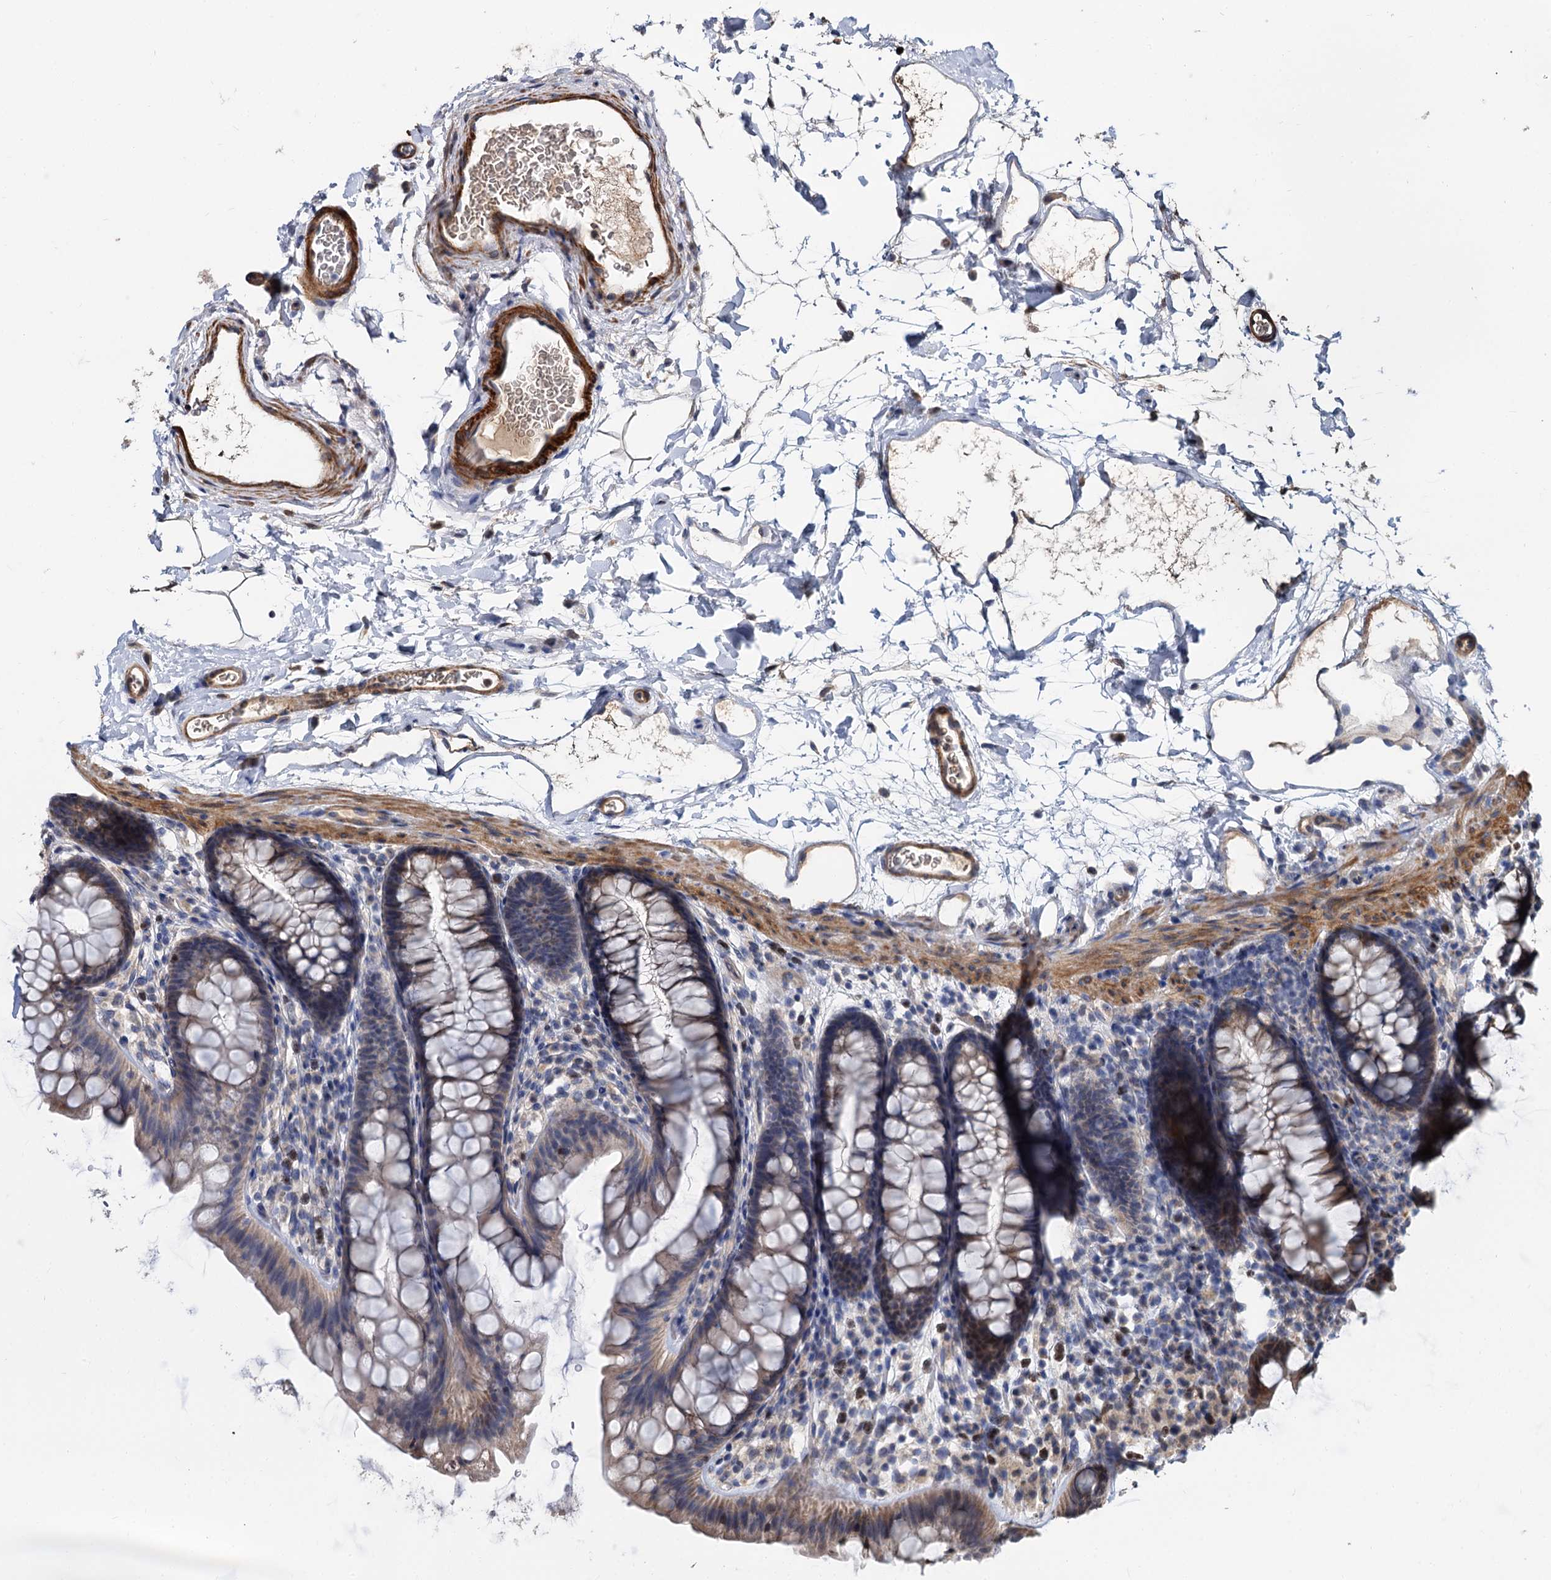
{"staining": {"intensity": "negative", "quantity": "none", "location": "none"}, "tissue": "colon", "cell_type": "Endothelial cells", "image_type": "normal", "snomed": [{"axis": "morphology", "description": "Normal tissue, NOS"}, {"axis": "topography", "description": "Colon"}], "caption": "Protein analysis of benign colon shows no significant staining in endothelial cells.", "gene": "ALKBH7", "patient": {"sex": "female", "age": 62}}